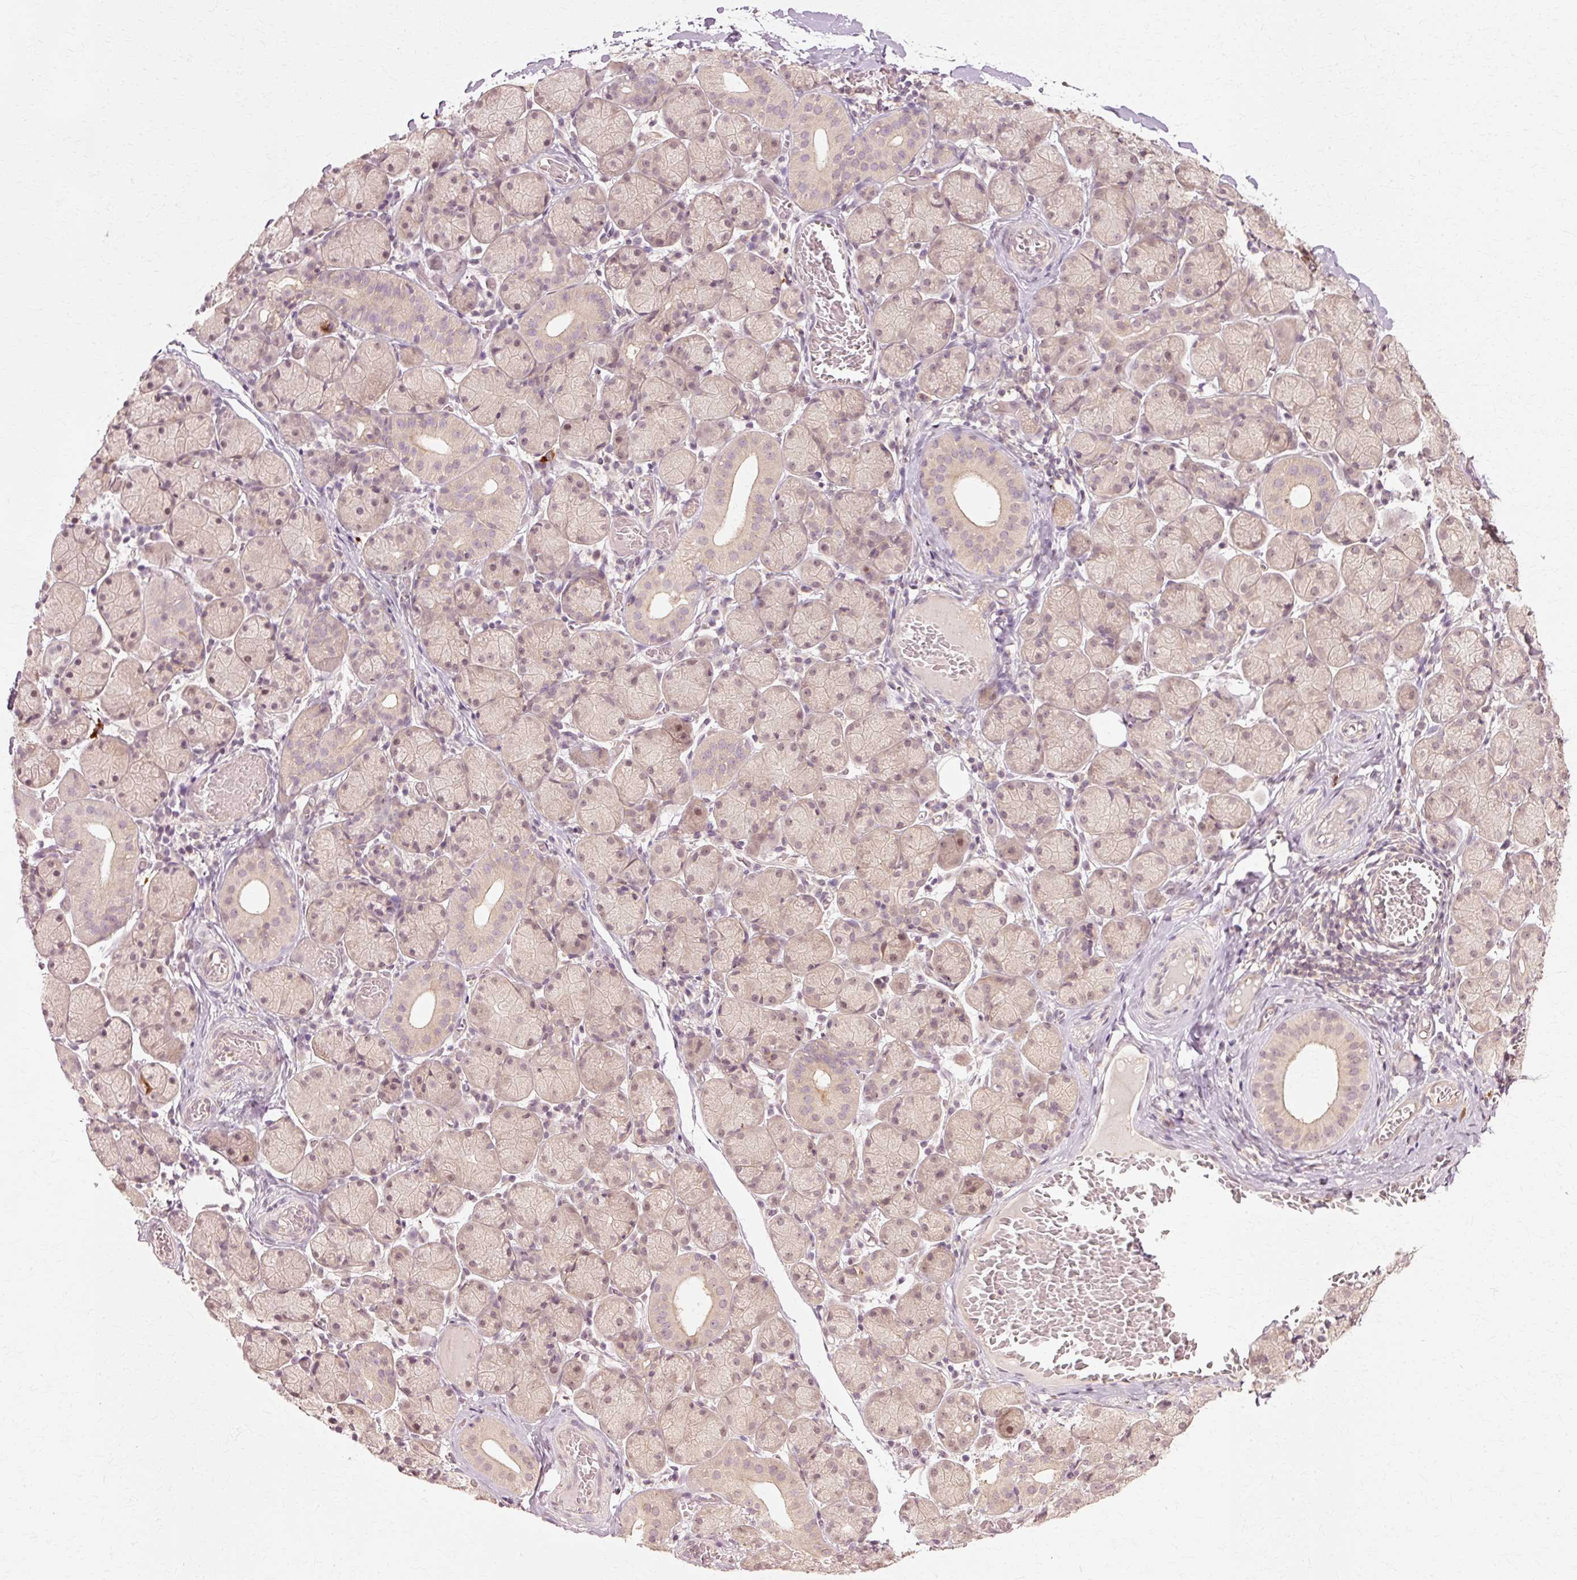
{"staining": {"intensity": "weak", "quantity": ">75%", "location": "cytoplasmic/membranous,nuclear"}, "tissue": "salivary gland", "cell_type": "Glandular cells", "image_type": "normal", "snomed": [{"axis": "morphology", "description": "Normal tissue, NOS"}, {"axis": "topography", "description": "Salivary gland"}], "caption": "Weak cytoplasmic/membranous,nuclear expression is identified in about >75% of glandular cells in benign salivary gland.", "gene": "RGPD5", "patient": {"sex": "female", "age": 24}}